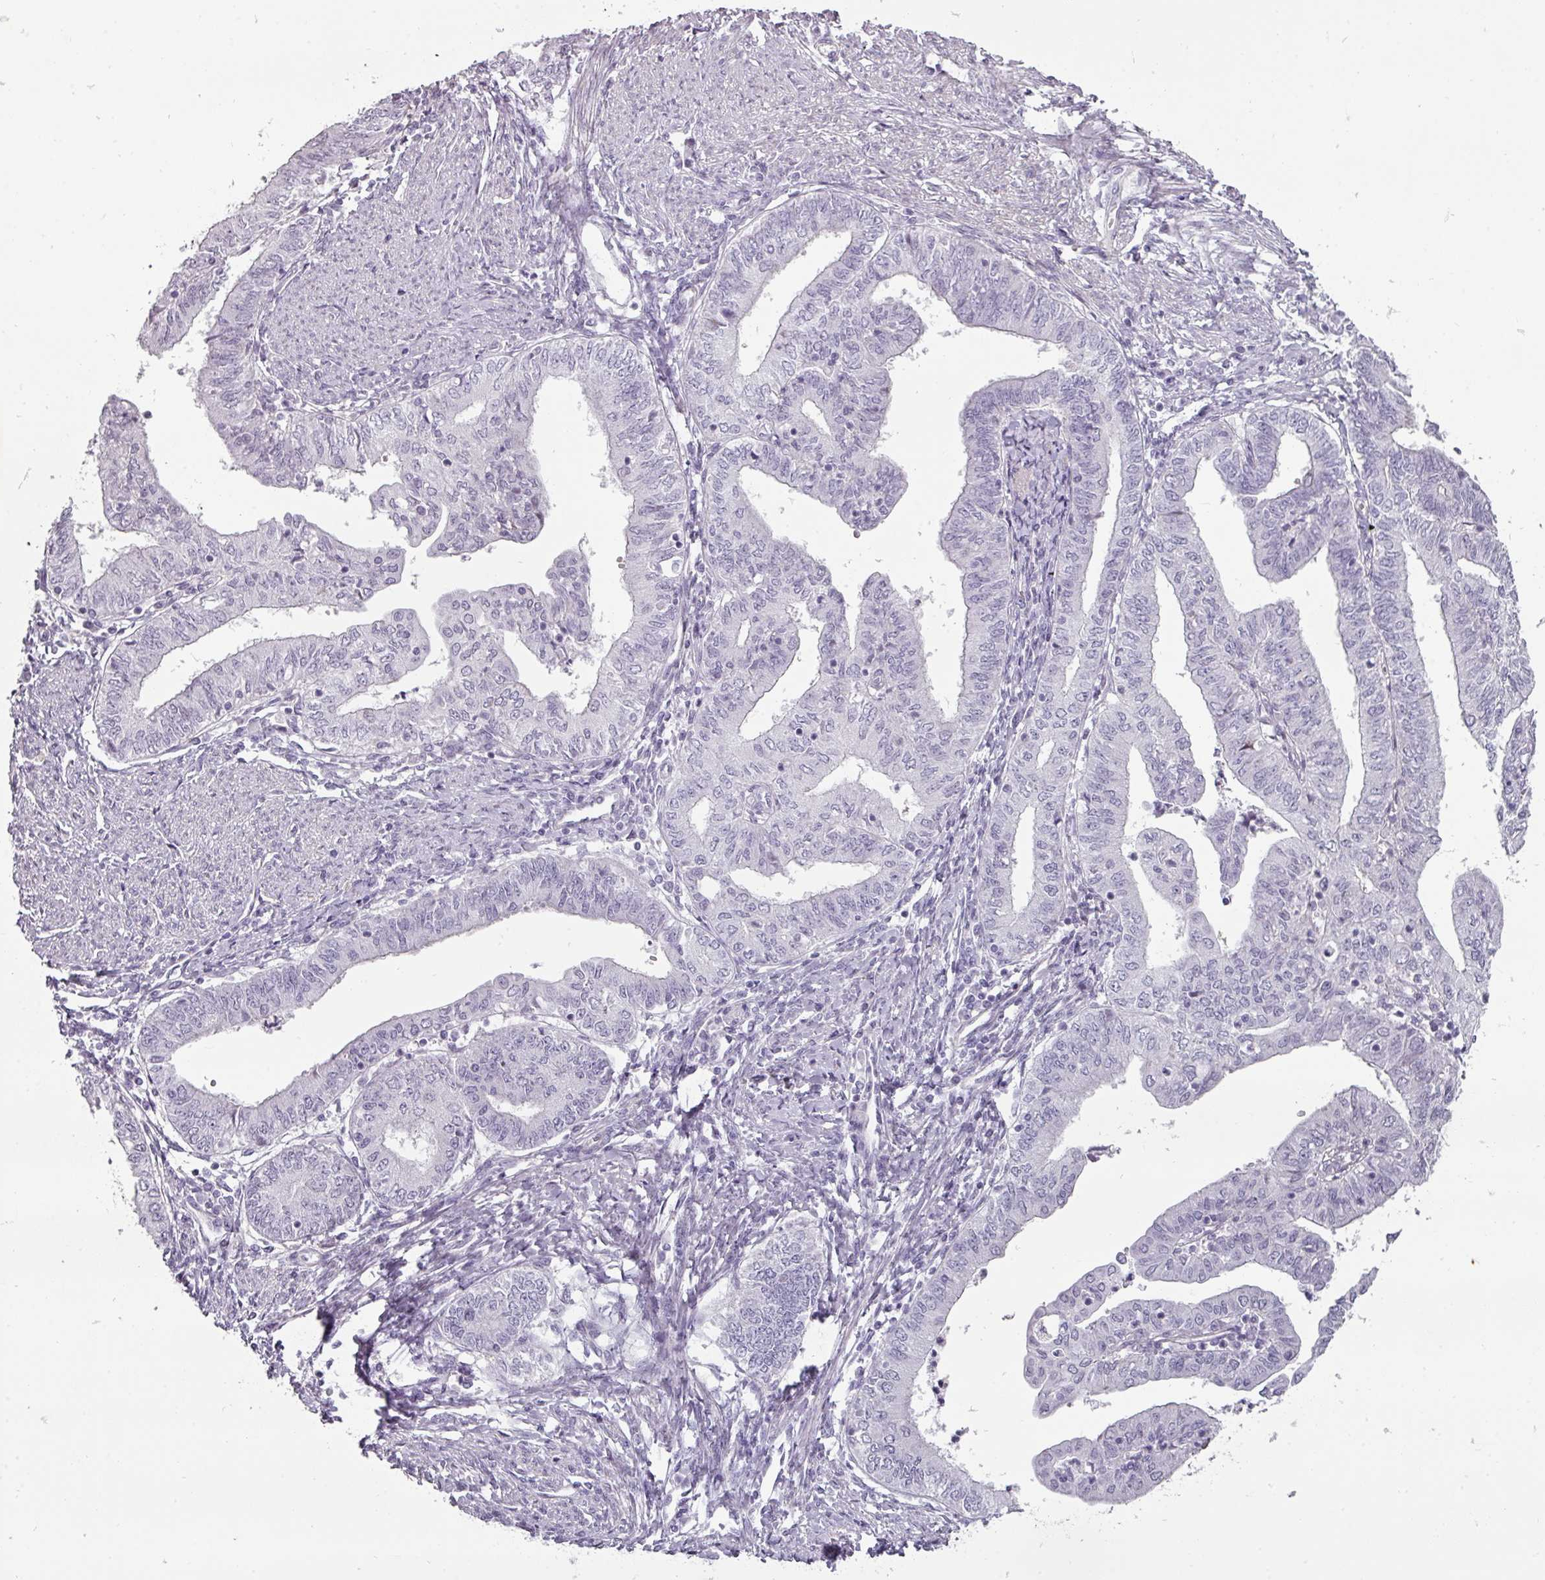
{"staining": {"intensity": "negative", "quantity": "none", "location": "none"}, "tissue": "endometrial cancer", "cell_type": "Tumor cells", "image_type": "cancer", "snomed": [{"axis": "morphology", "description": "Adenocarcinoma, NOS"}, {"axis": "topography", "description": "Endometrium"}], "caption": "High magnification brightfield microscopy of endometrial cancer (adenocarcinoma) stained with DAB (brown) and counterstained with hematoxylin (blue): tumor cells show no significant expression.", "gene": "CHRDL1", "patient": {"sex": "female", "age": 66}}